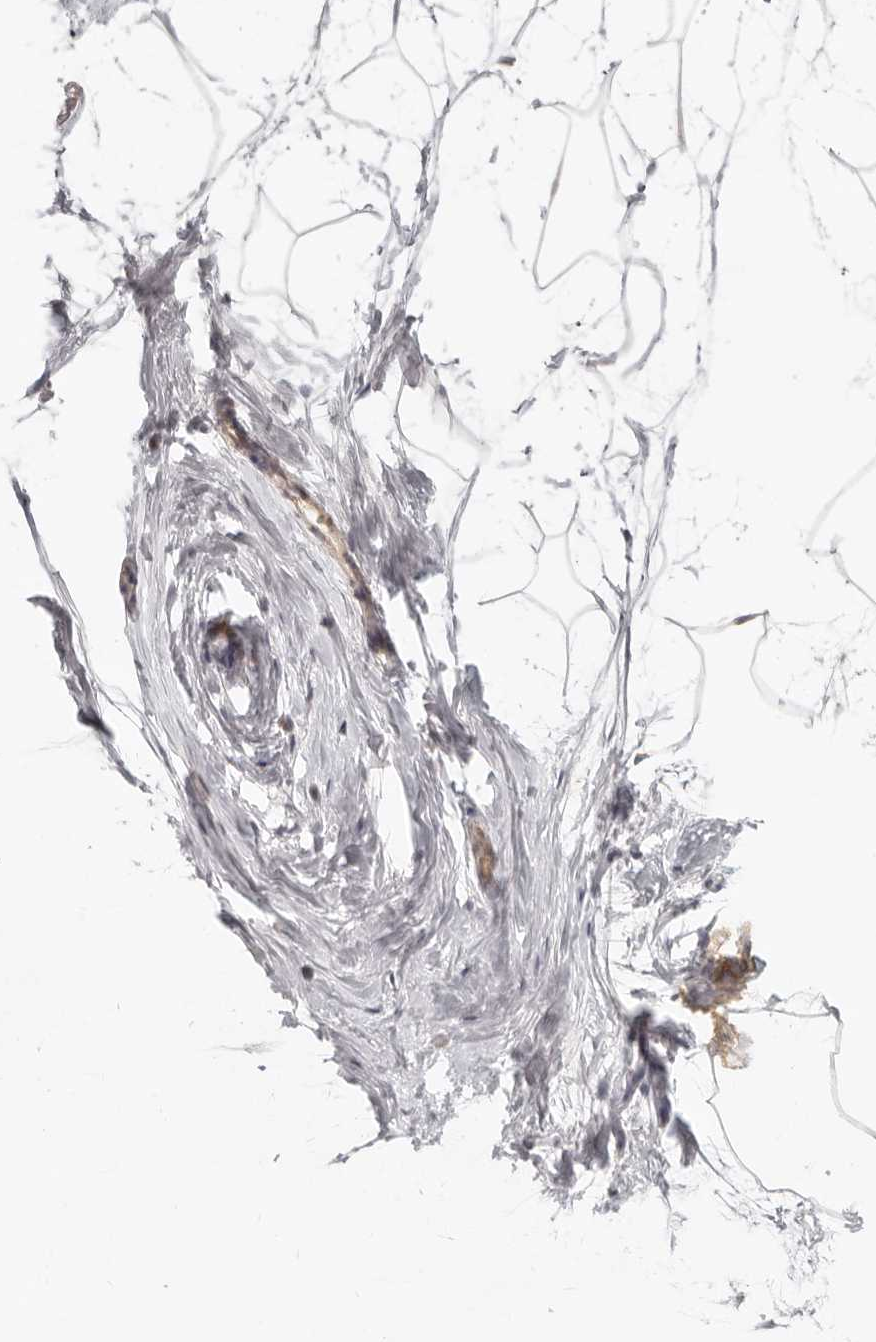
{"staining": {"intensity": "negative", "quantity": "none", "location": "none"}, "tissue": "breast", "cell_type": "Adipocytes", "image_type": "normal", "snomed": [{"axis": "morphology", "description": "Normal tissue, NOS"}, {"axis": "morphology", "description": "Lobular carcinoma"}, {"axis": "topography", "description": "Breast"}], "caption": "There is no significant staining in adipocytes of breast. Brightfield microscopy of IHC stained with DAB (3,3'-diaminobenzidine) (brown) and hematoxylin (blue), captured at high magnification.", "gene": "AHDC1", "patient": {"sex": "female", "age": 62}}